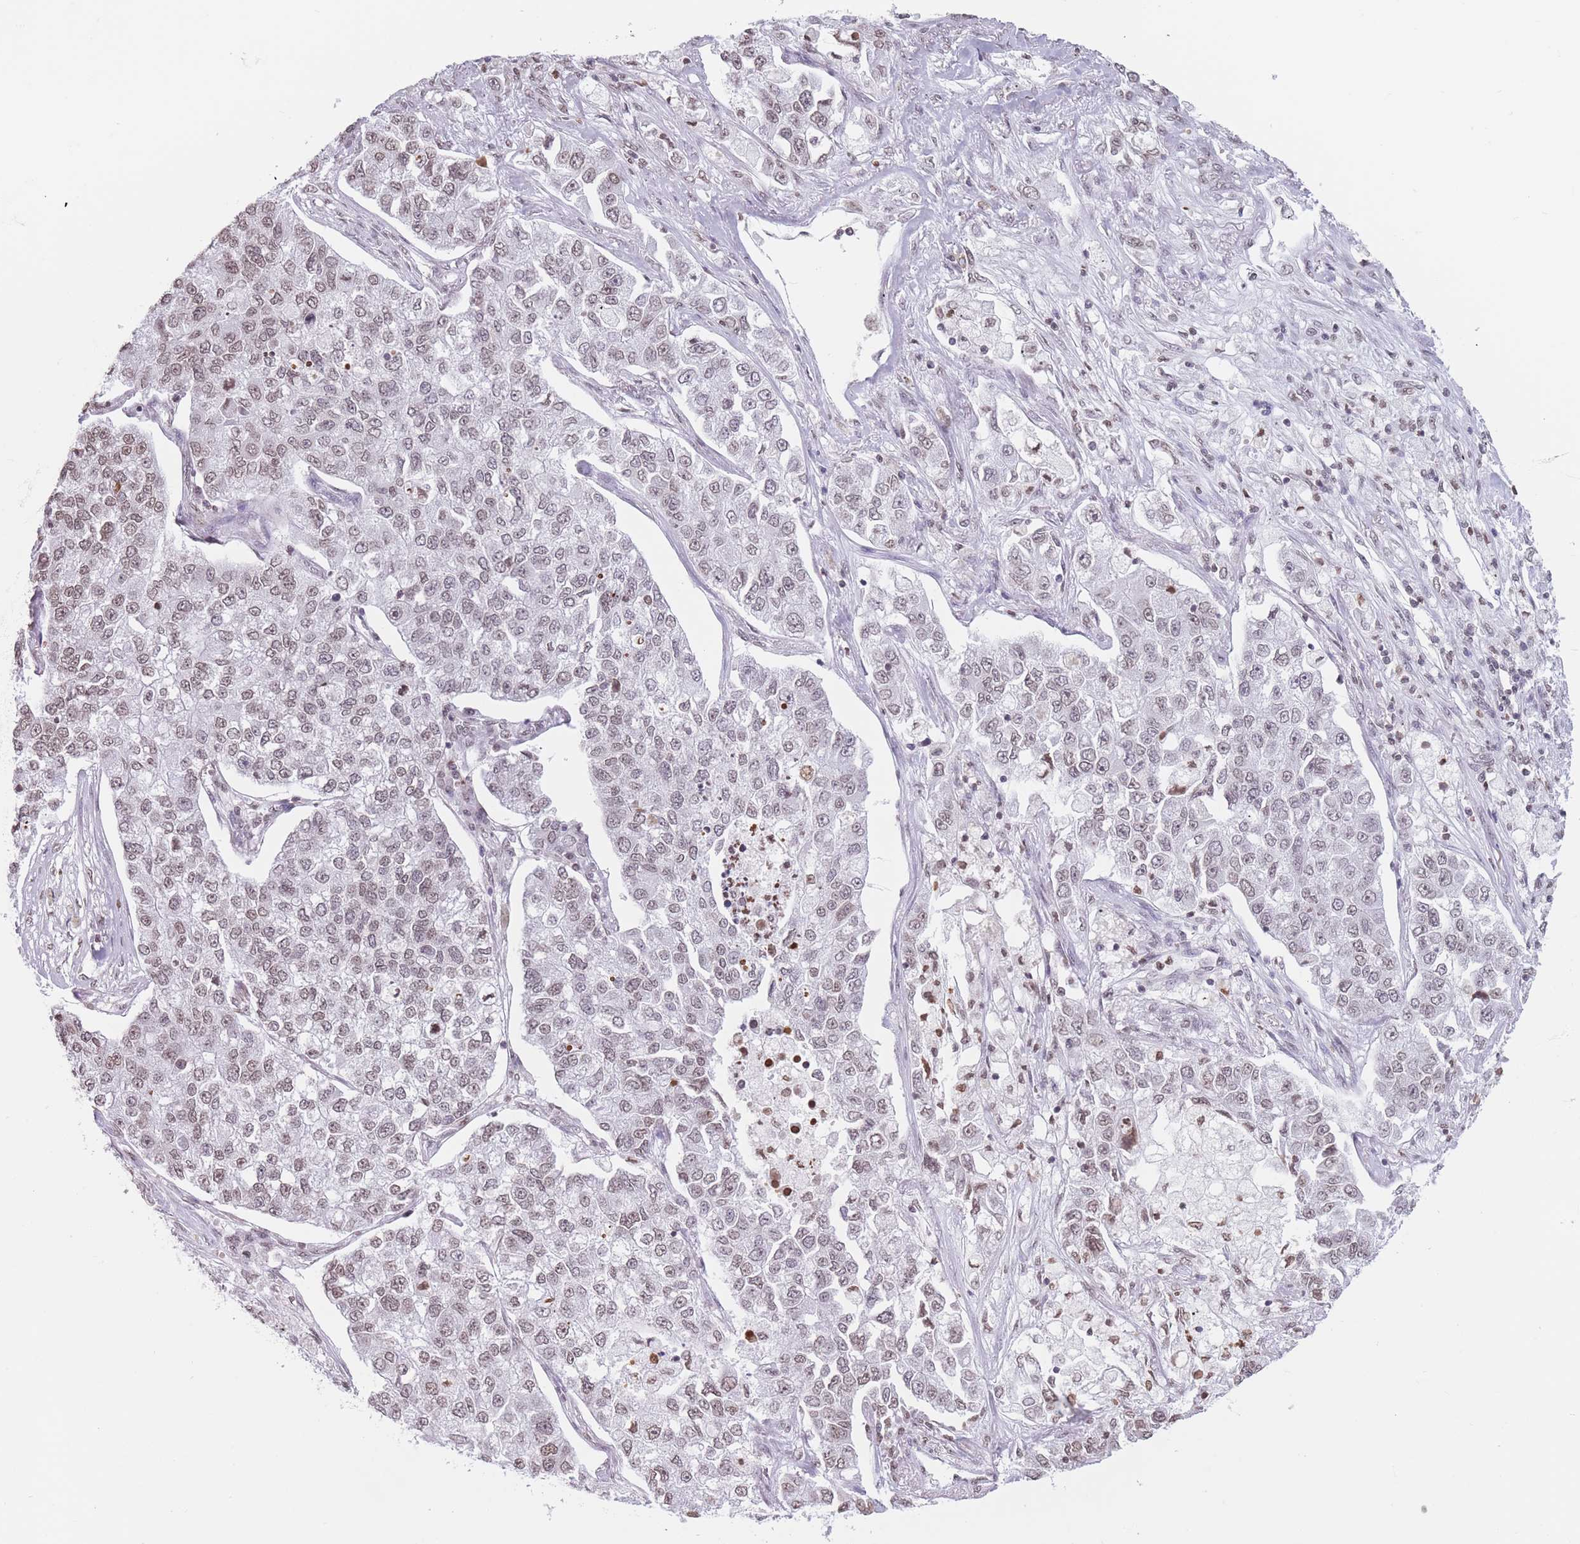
{"staining": {"intensity": "weak", "quantity": "25%-75%", "location": "nuclear"}, "tissue": "lung cancer", "cell_type": "Tumor cells", "image_type": "cancer", "snomed": [{"axis": "morphology", "description": "Adenocarcinoma, NOS"}, {"axis": "topography", "description": "Lung"}], "caption": "A low amount of weak nuclear staining is present in about 25%-75% of tumor cells in lung cancer tissue. Using DAB (3,3'-diaminobenzidine) (brown) and hematoxylin (blue) stains, captured at high magnification using brightfield microscopy.", "gene": "RYK", "patient": {"sex": "male", "age": 49}}